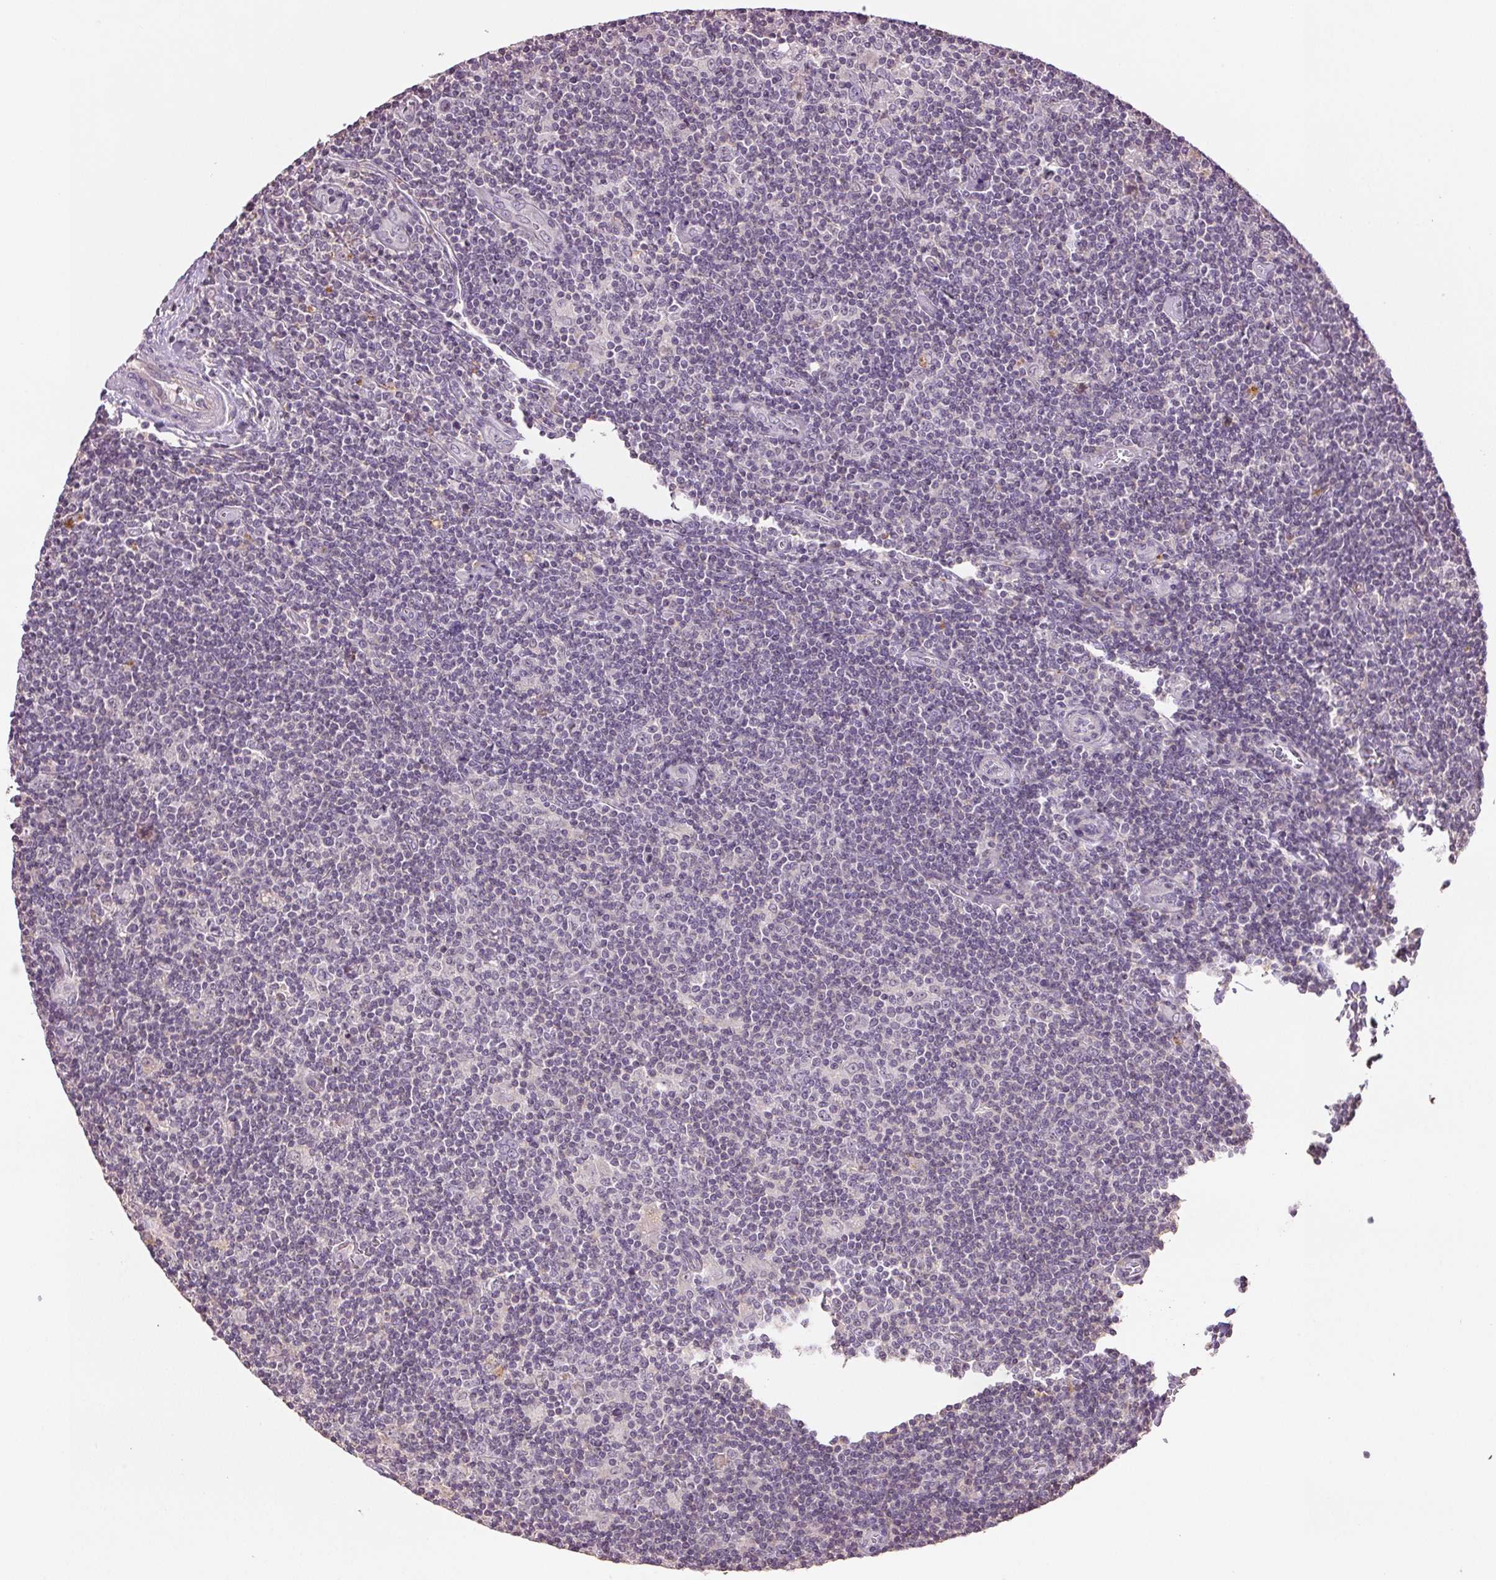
{"staining": {"intensity": "negative", "quantity": "none", "location": "none"}, "tissue": "lymphoma", "cell_type": "Tumor cells", "image_type": "cancer", "snomed": [{"axis": "morphology", "description": "Hodgkin's disease, NOS"}, {"axis": "topography", "description": "Lymph node"}], "caption": "Hodgkin's disease stained for a protein using immunohistochemistry displays no positivity tumor cells.", "gene": "TMEM253", "patient": {"sex": "male", "age": 40}}